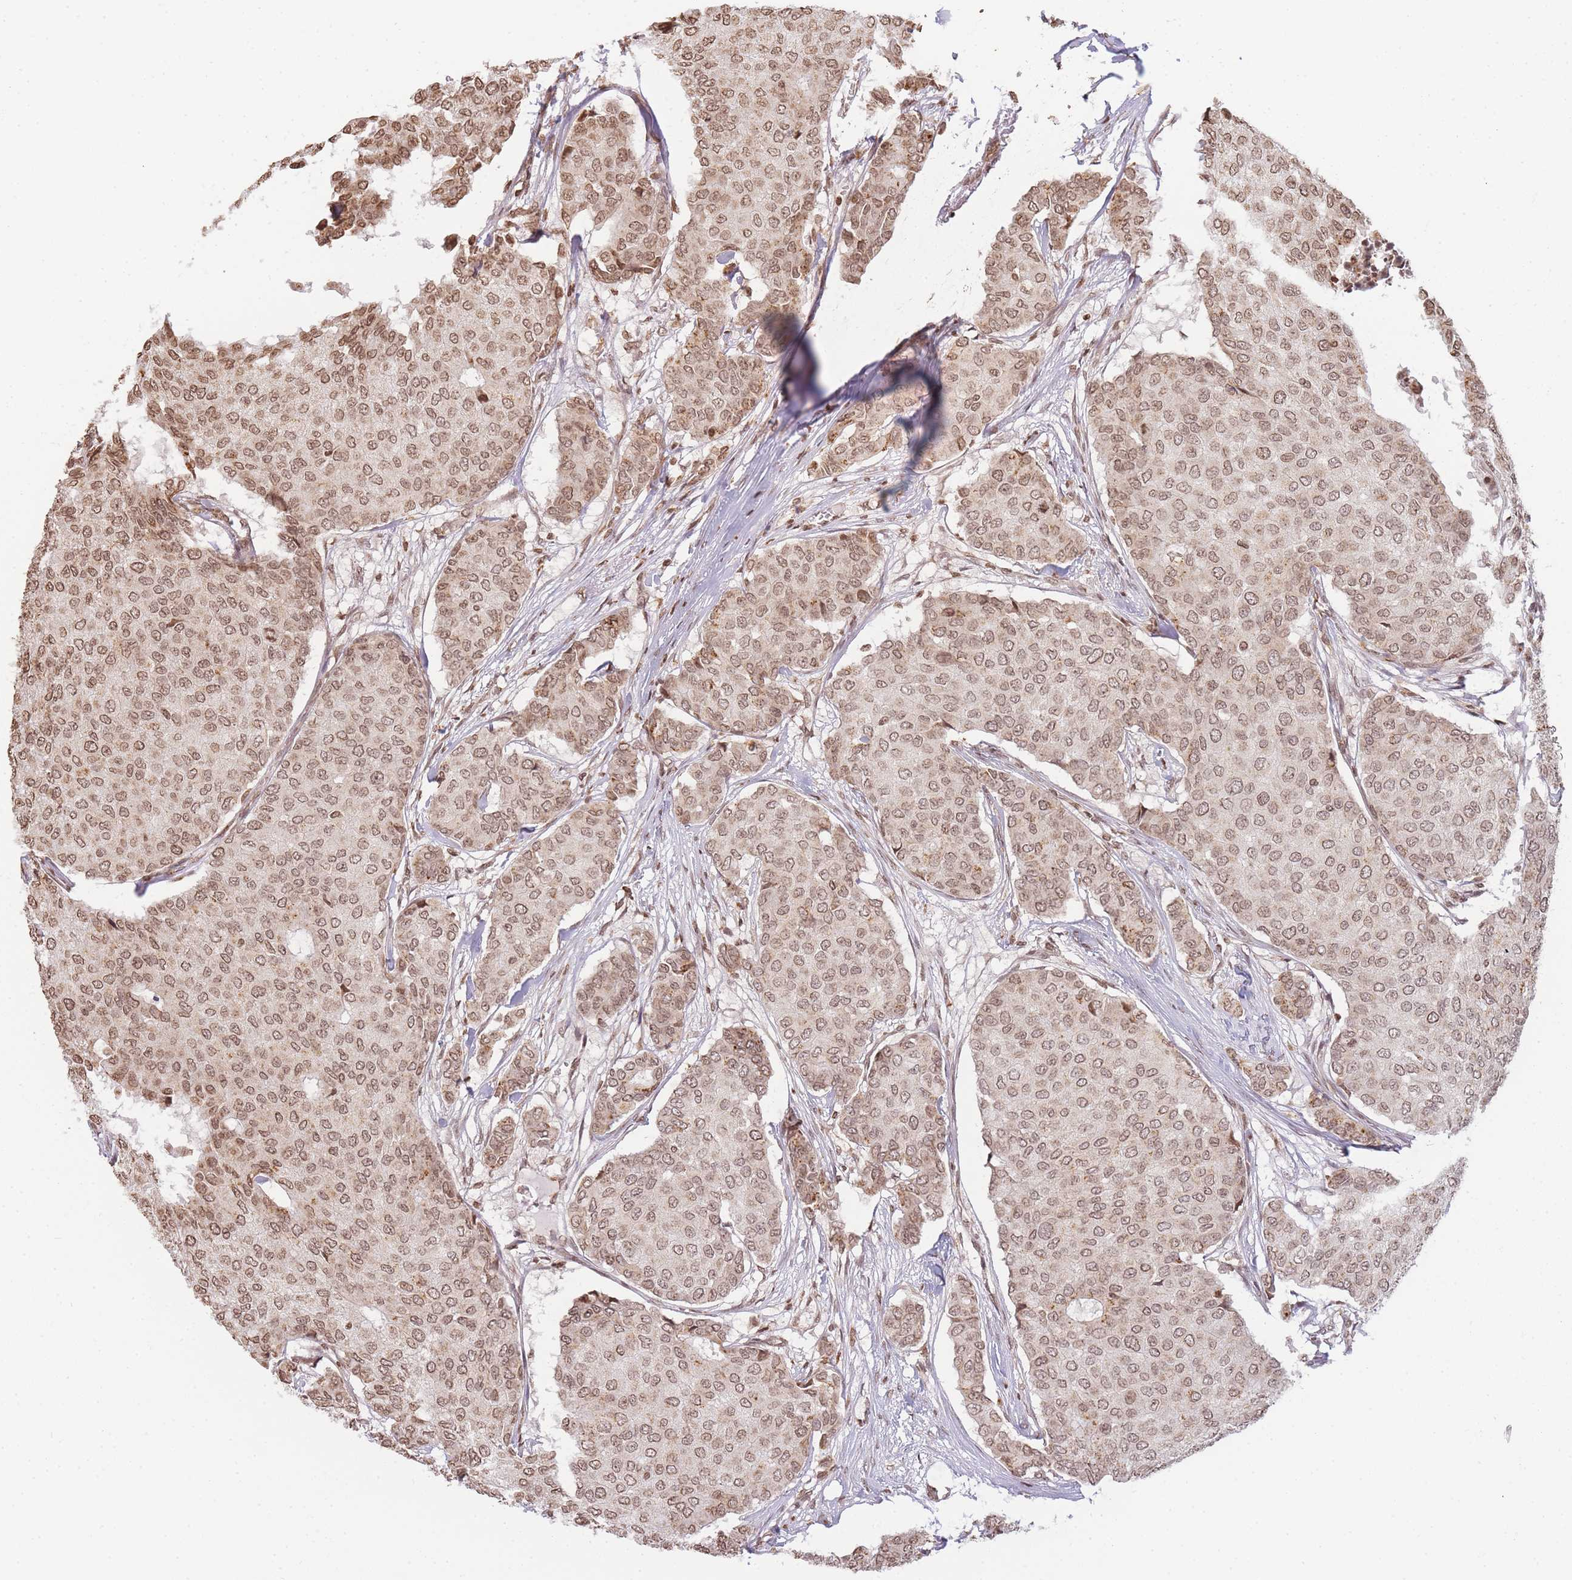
{"staining": {"intensity": "moderate", "quantity": ">75%", "location": "nuclear"}, "tissue": "breast cancer", "cell_type": "Tumor cells", "image_type": "cancer", "snomed": [{"axis": "morphology", "description": "Duct carcinoma"}, {"axis": "topography", "description": "Breast"}], "caption": "DAB immunohistochemical staining of breast infiltrating ductal carcinoma exhibits moderate nuclear protein positivity in approximately >75% of tumor cells.", "gene": "WWTR1", "patient": {"sex": "female", "age": 75}}